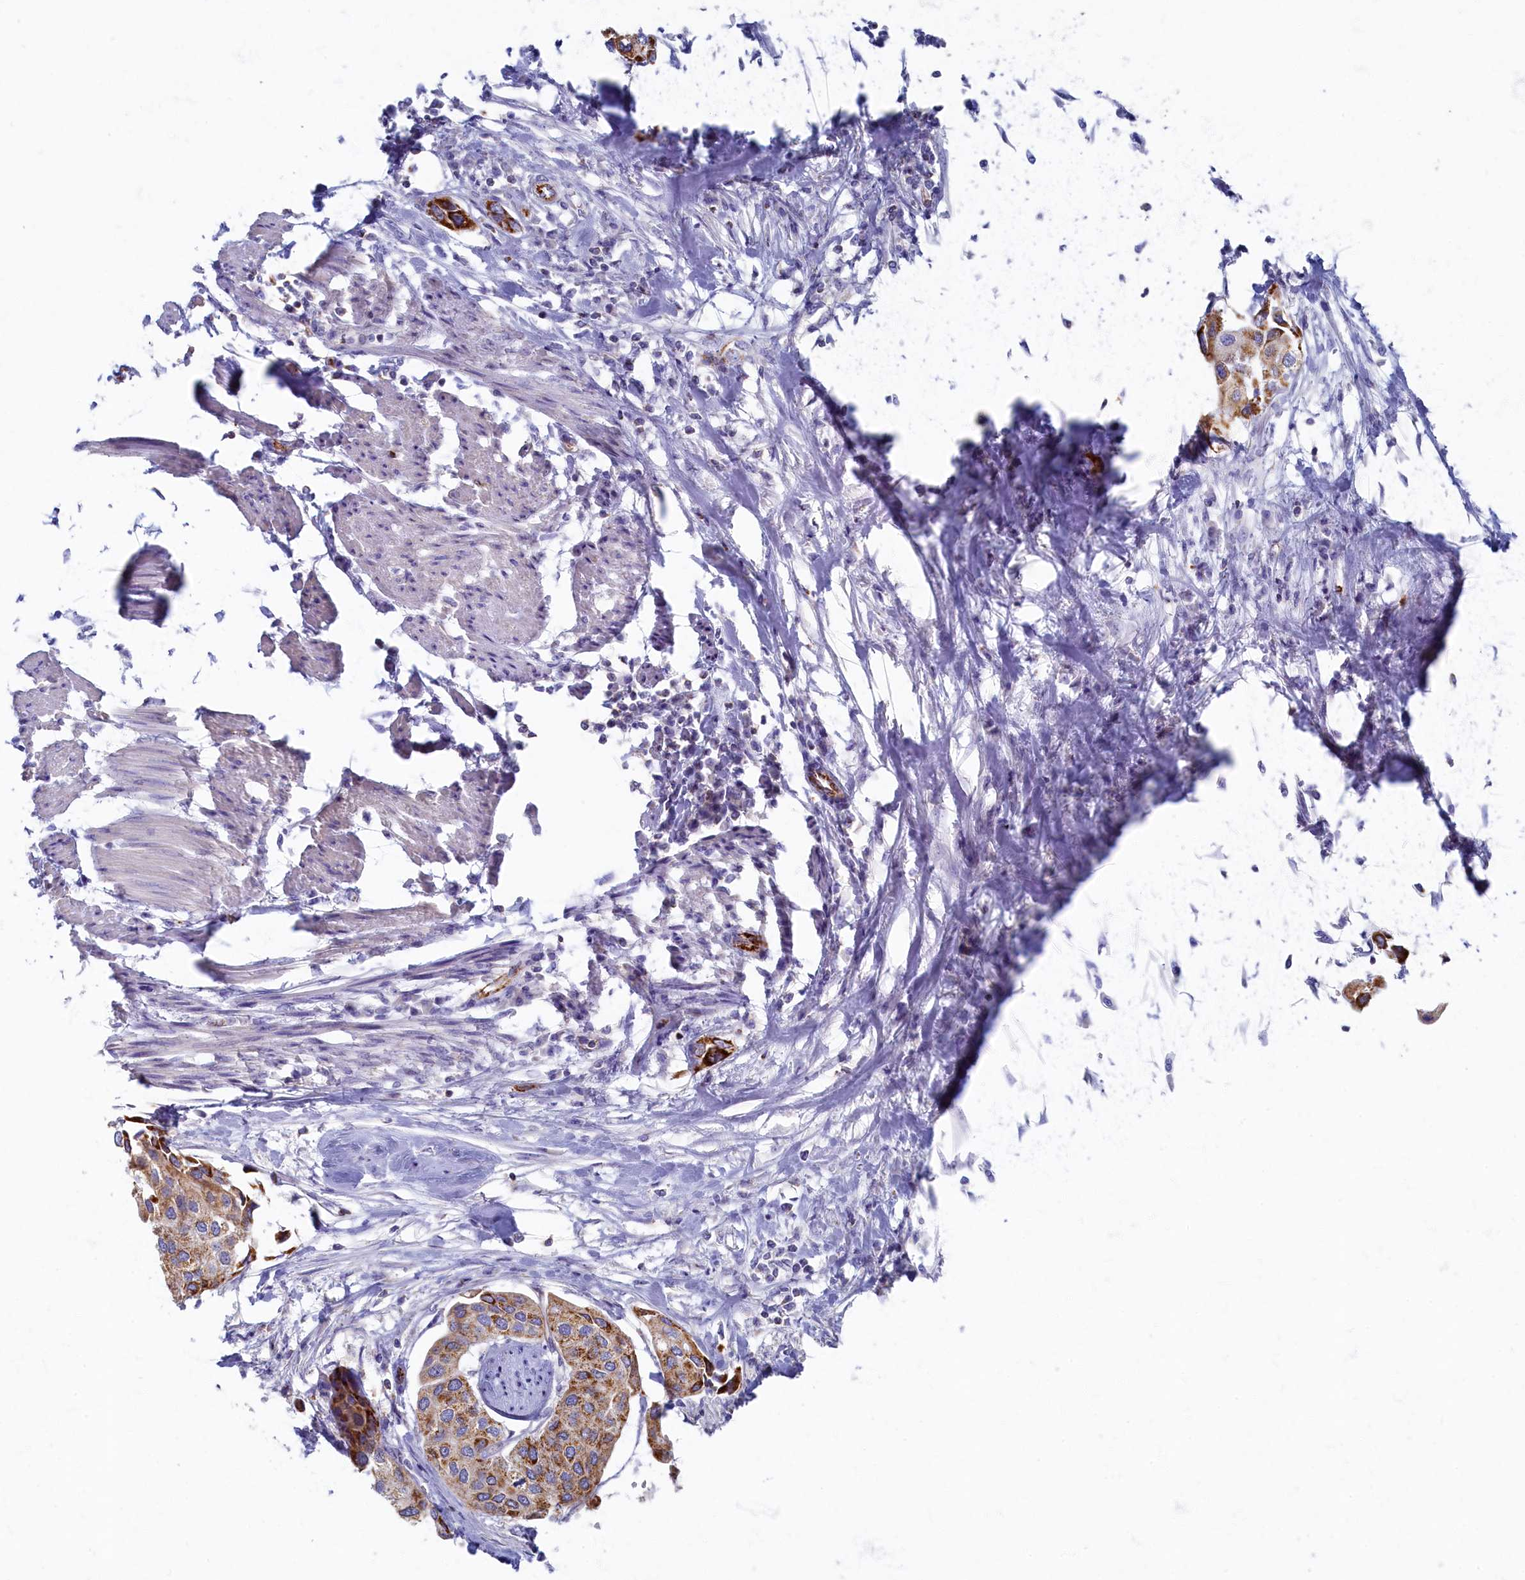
{"staining": {"intensity": "moderate", "quantity": ">75%", "location": "cytoplasmic/membranous"}, "tissue": "urothelial cancer", "cell_type": "Tumor cells", "image_type": "cancer", "snomed": [{"axis": "morphology", "description": "Urothelial carcinoma, High grade"}, {"axis": "topography", "description": "Urinary bladder"}], "caption": "A medium amount of moderate cytoplasmic/membranous expression is appreciated in about >75% of tumor cells in urothelial cancer tissue.", "gene": "OCIAD2", "patient": {"sex": "male", "age": 64}}